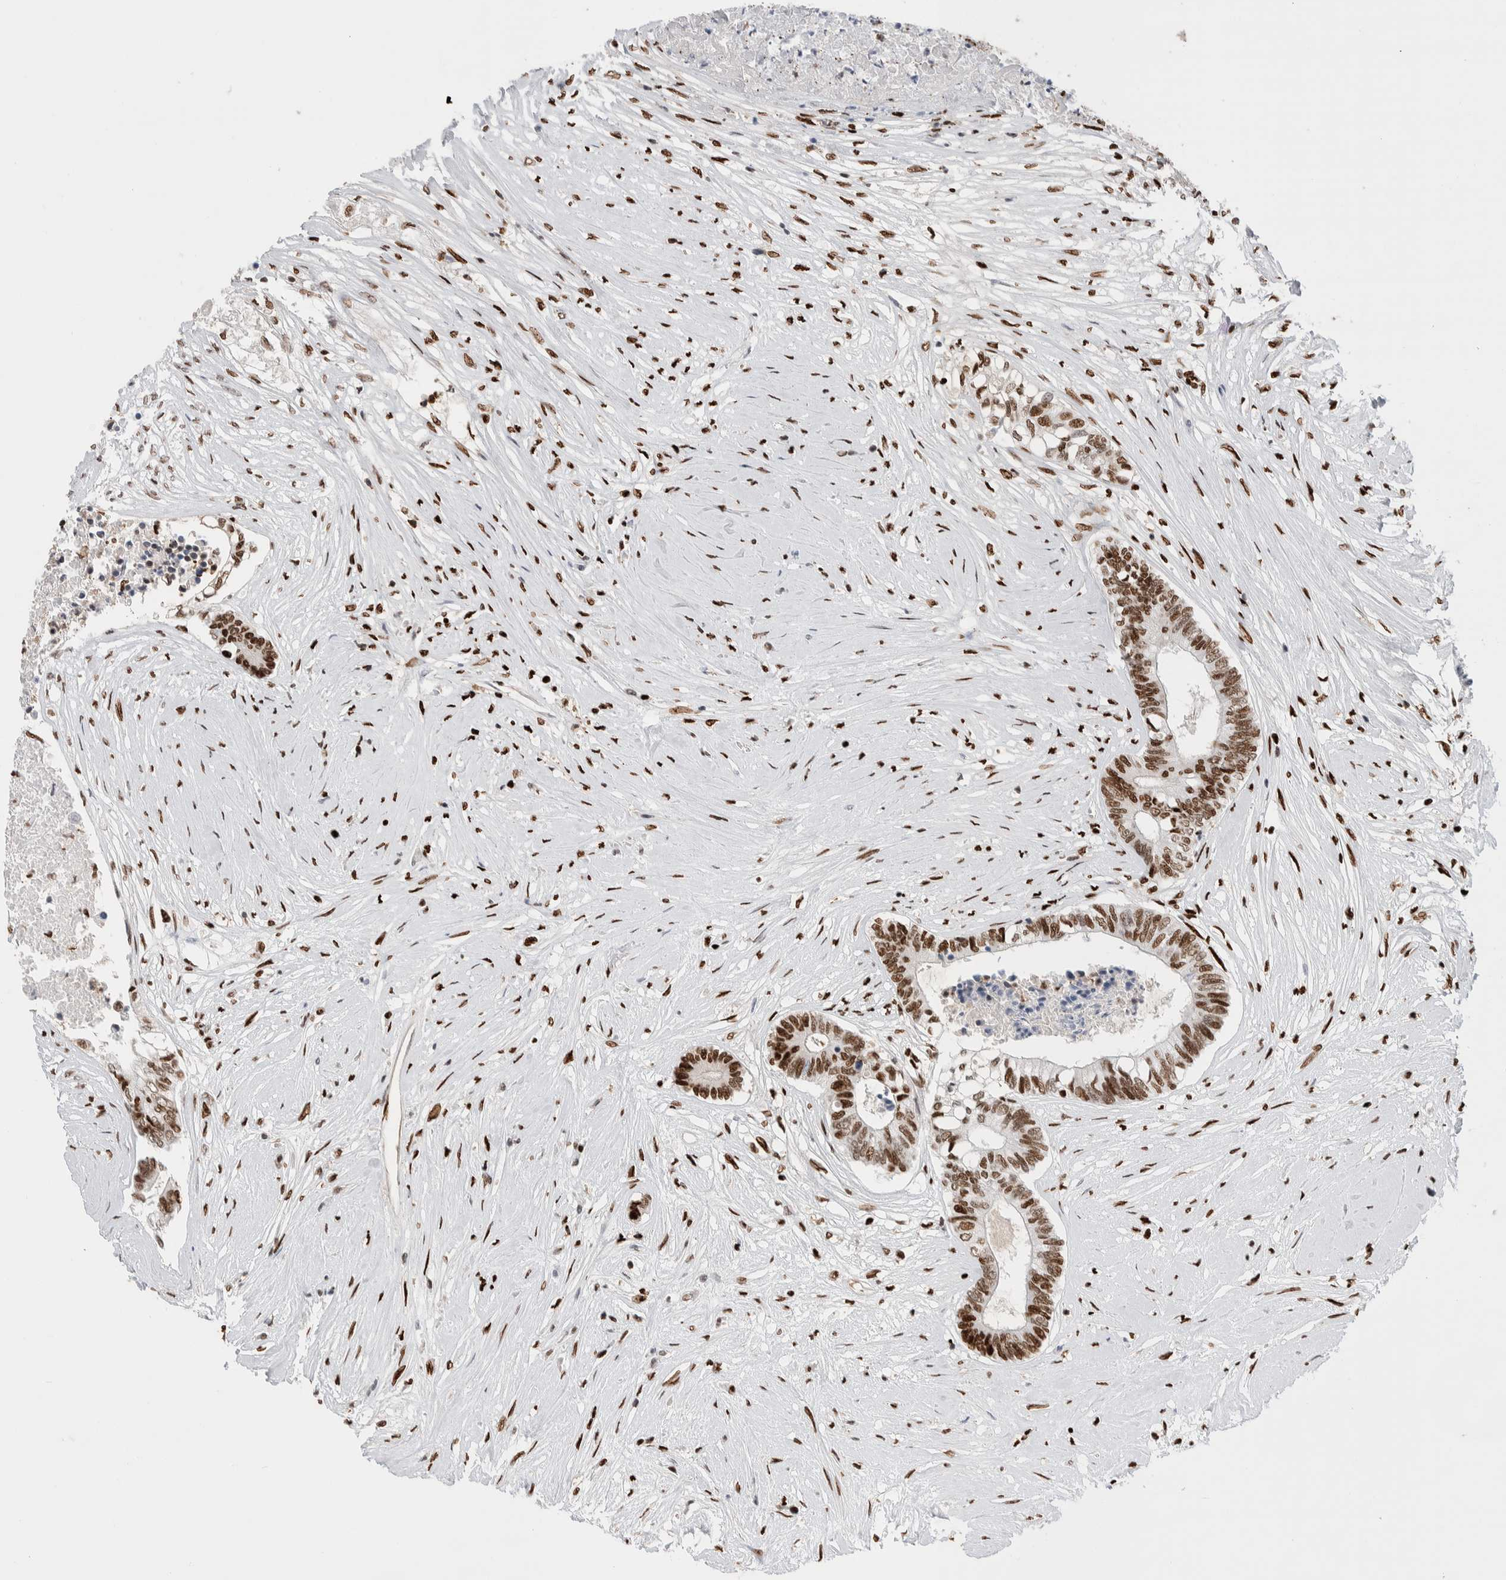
{"staining": {"intensity": "strong", "quantity": "25%-75%", "location": "nuclear"}, "tissue": "colorectal cancer", "cell_type": "Tumor cells", "image_type": "cancer", "snomed": [{"axis": "morphology", "description": "Adenocarcinoma, NOS"}, {"axis": "topography", "description": "Rectum"}], "caption": "High-magnification brightfield microscopy of colorectal adenocarcinoma stained with DAB (brown) and counterstained with hematoxylin (blue). tumor cells exhibit strong nuclear positivity is identified in about25%-75% of cells. (IHC, brightfield microscopy, high magnification).", "gene": "RNASEK-C17orf49", "patient": {"sex": "male", "age": 63}}